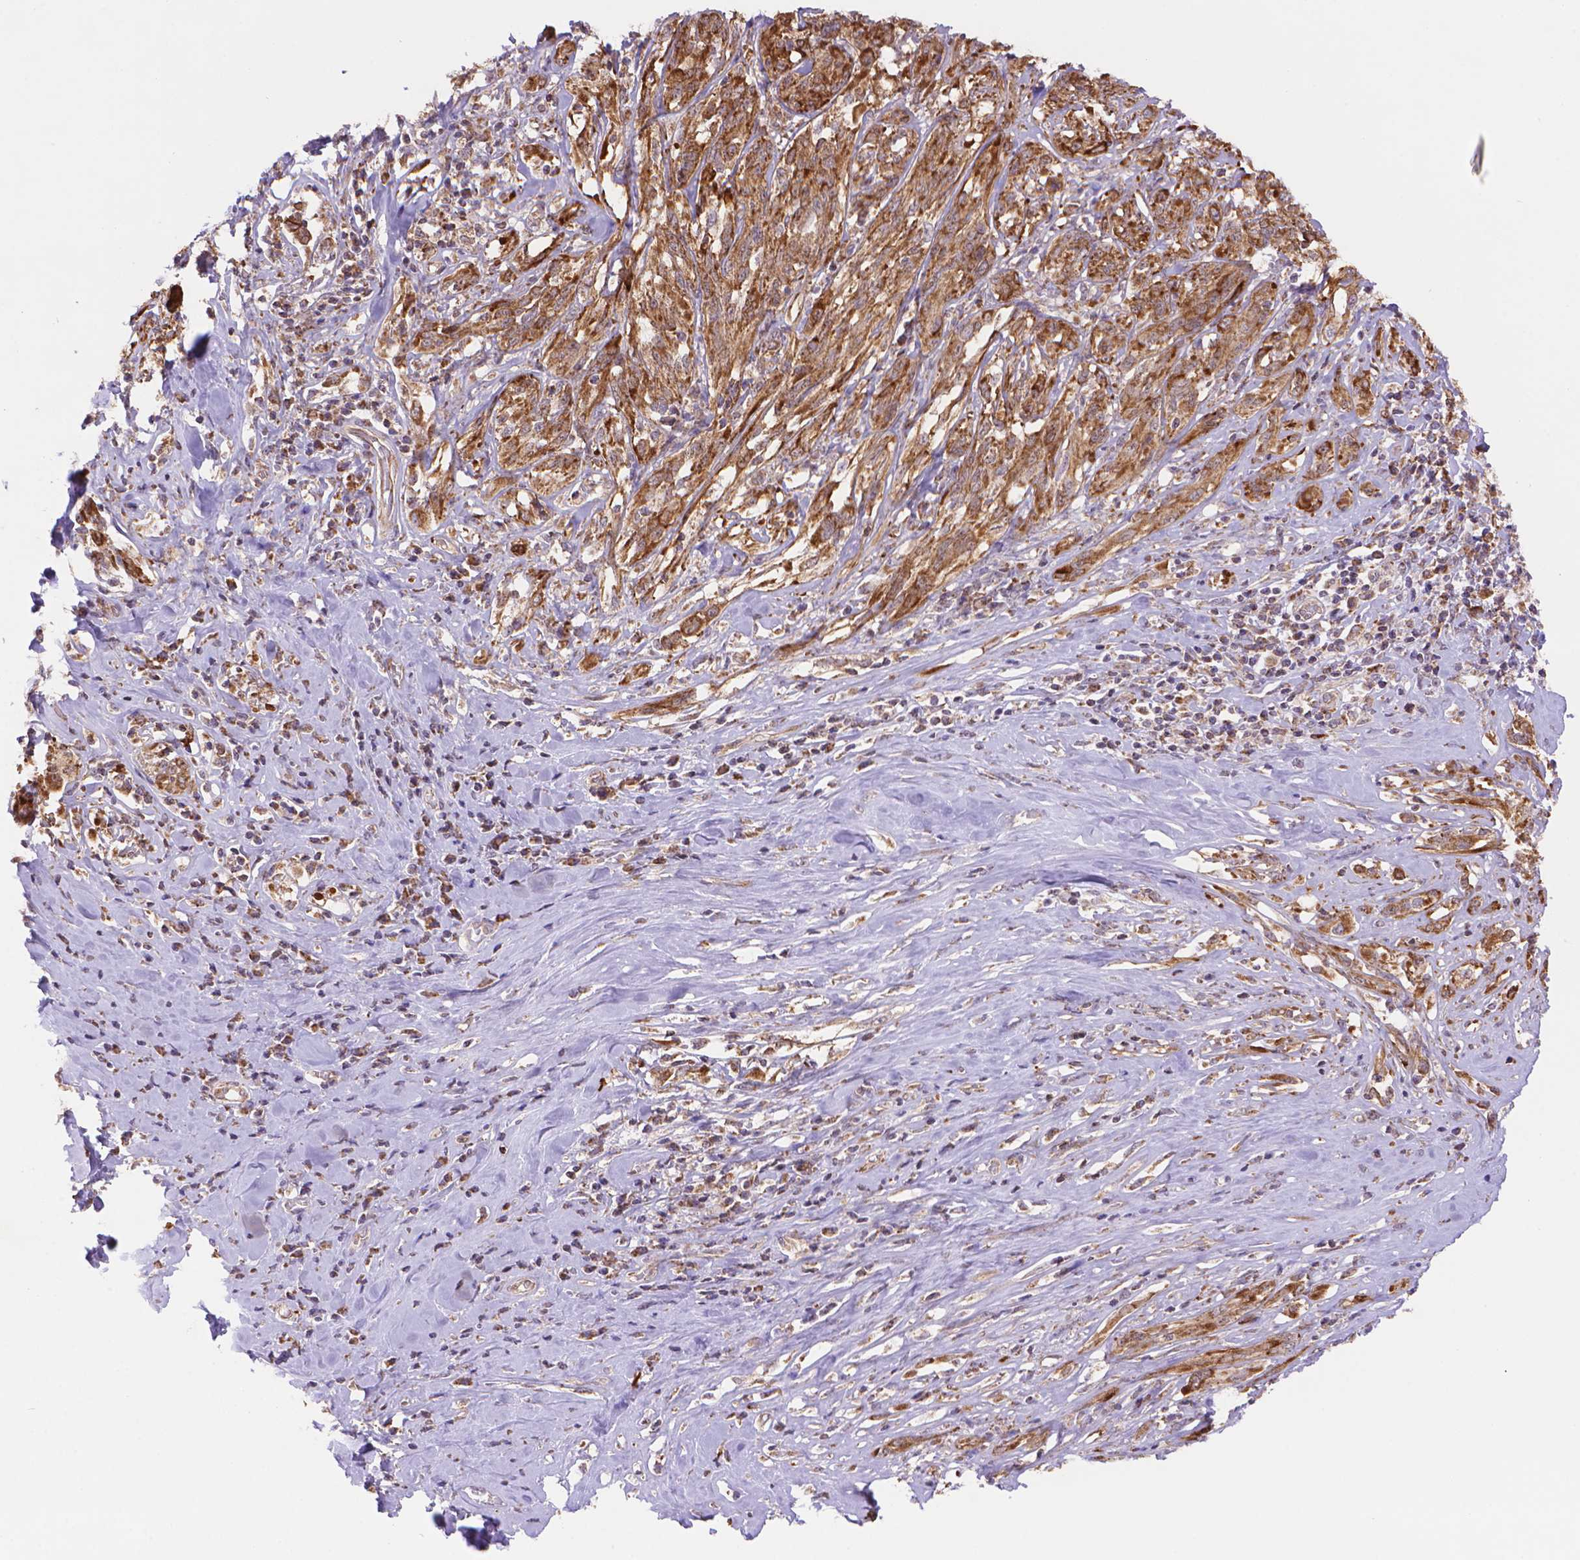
{"staining": {"intensity": "moderate", "quantity": ">75%", "location": "cytoplasmic/membranous"}, "tissue": "melanoma", "cell_type": "Tumor cells", "image_type": "cancer", "snomed": [{"axis": "morphology", "description": "Malignant melanoma, NOS"}, {"axis": "topography", "description": "Skin"}], "caption": "Immunohistochemical staining of malignant melanoma reveals moderate cytoplasmic/membranous protein expression in approximately >75% of tumor cells. (brown staining indicates protein expression, while blue staining denotes nuclei).", "gene": "CYYR1", "patient": {"sex": "female", "age": 91}}